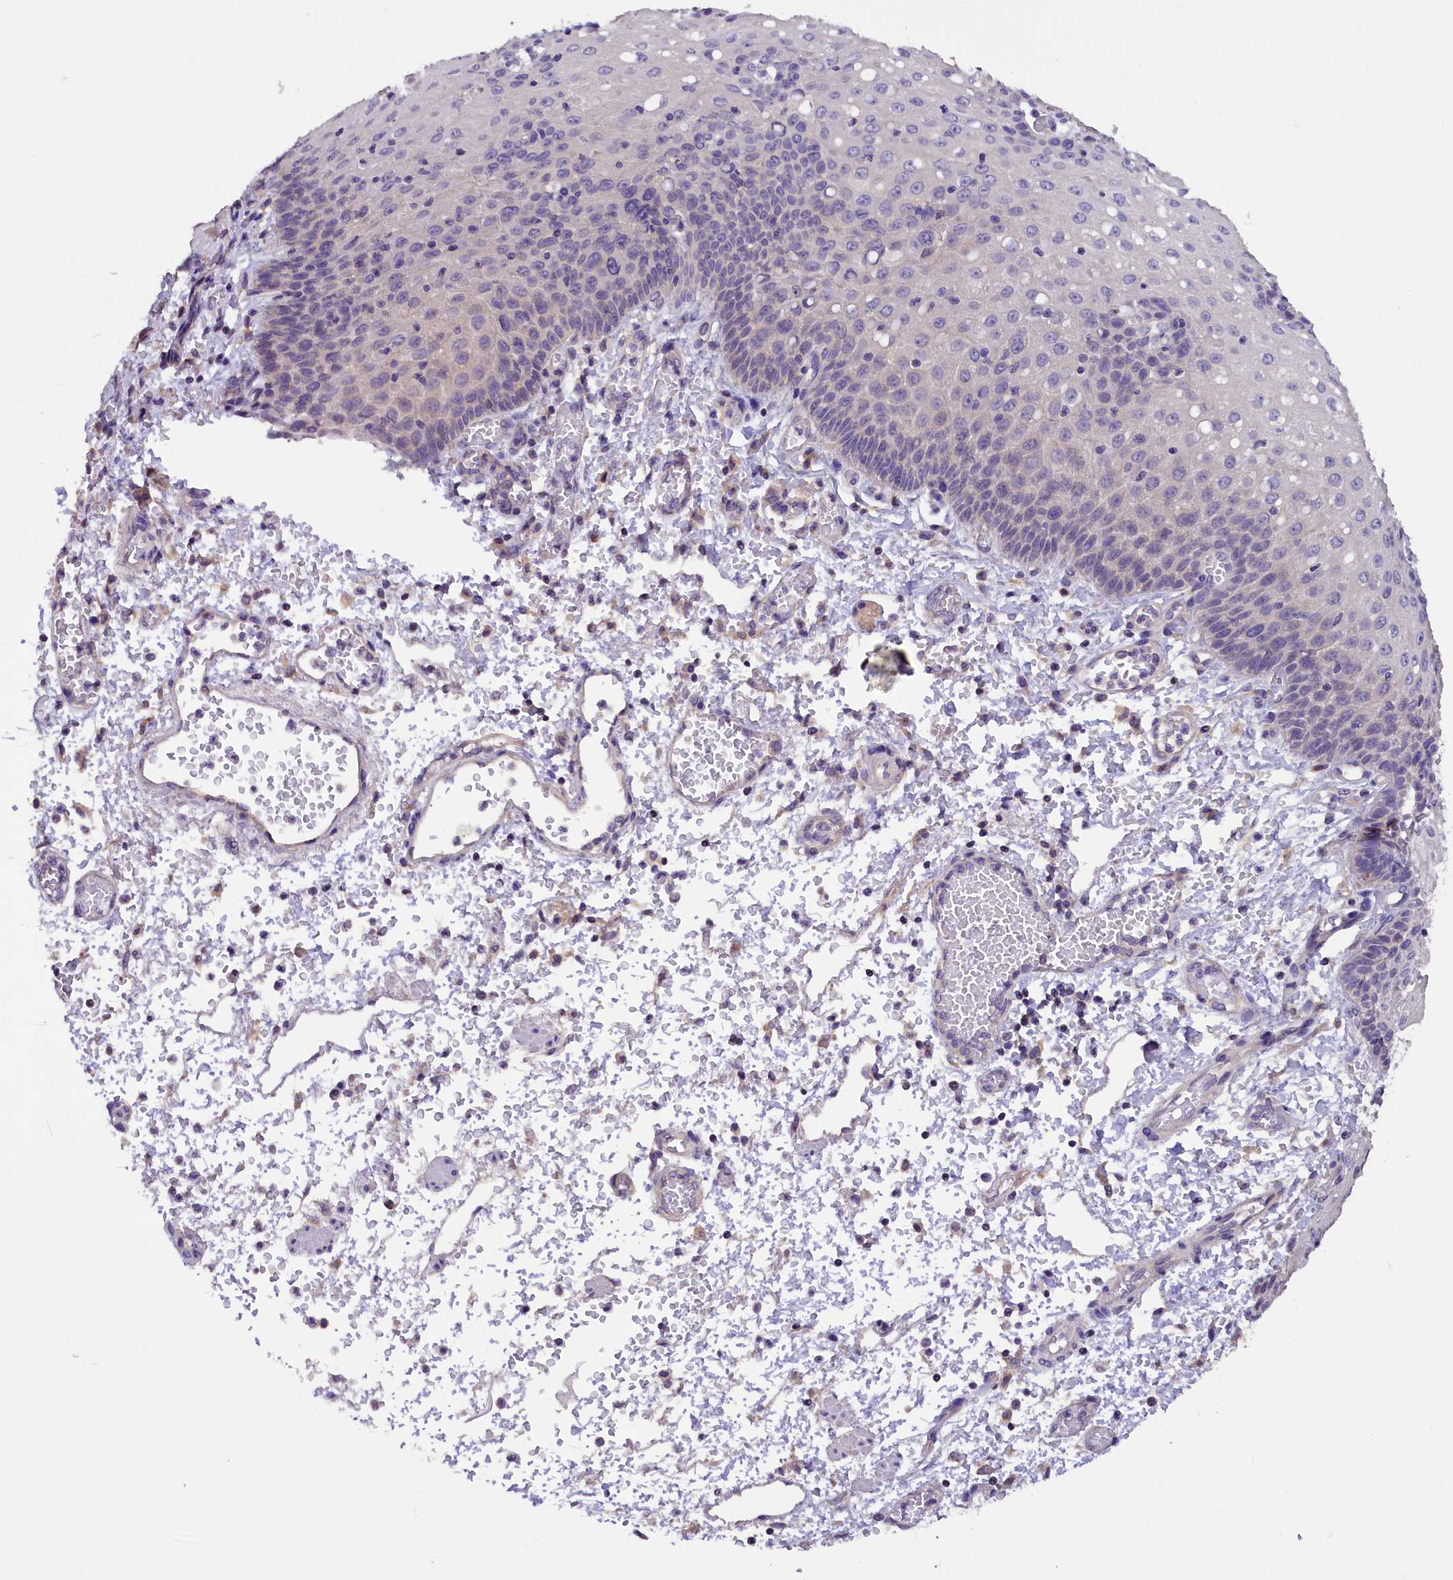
{"staining": {"intensity": "negative", "quantity": "none", "location": "none"}, "tissue": "esophagus", "cell_type": "Squamous epithelial cells", "image_type": "normal", "snomed": [{"axis": "morphology", "description": "Normal tissue, NOS"}, {"axis": "topography", "description": "Esophagus"}], "caption": "IHC photomicrograph of normal esophagus: esophagus stained with DAB displays no significant protein staining in squamous epithelial cells. The staining was performed using DAB to visualize the protein expression in brown, while the nuclei were stained in blue with hematoxylin (Magnification: 20x).", "gene": "AP3B2", "patient": {"sex": "male", "age": 81}}